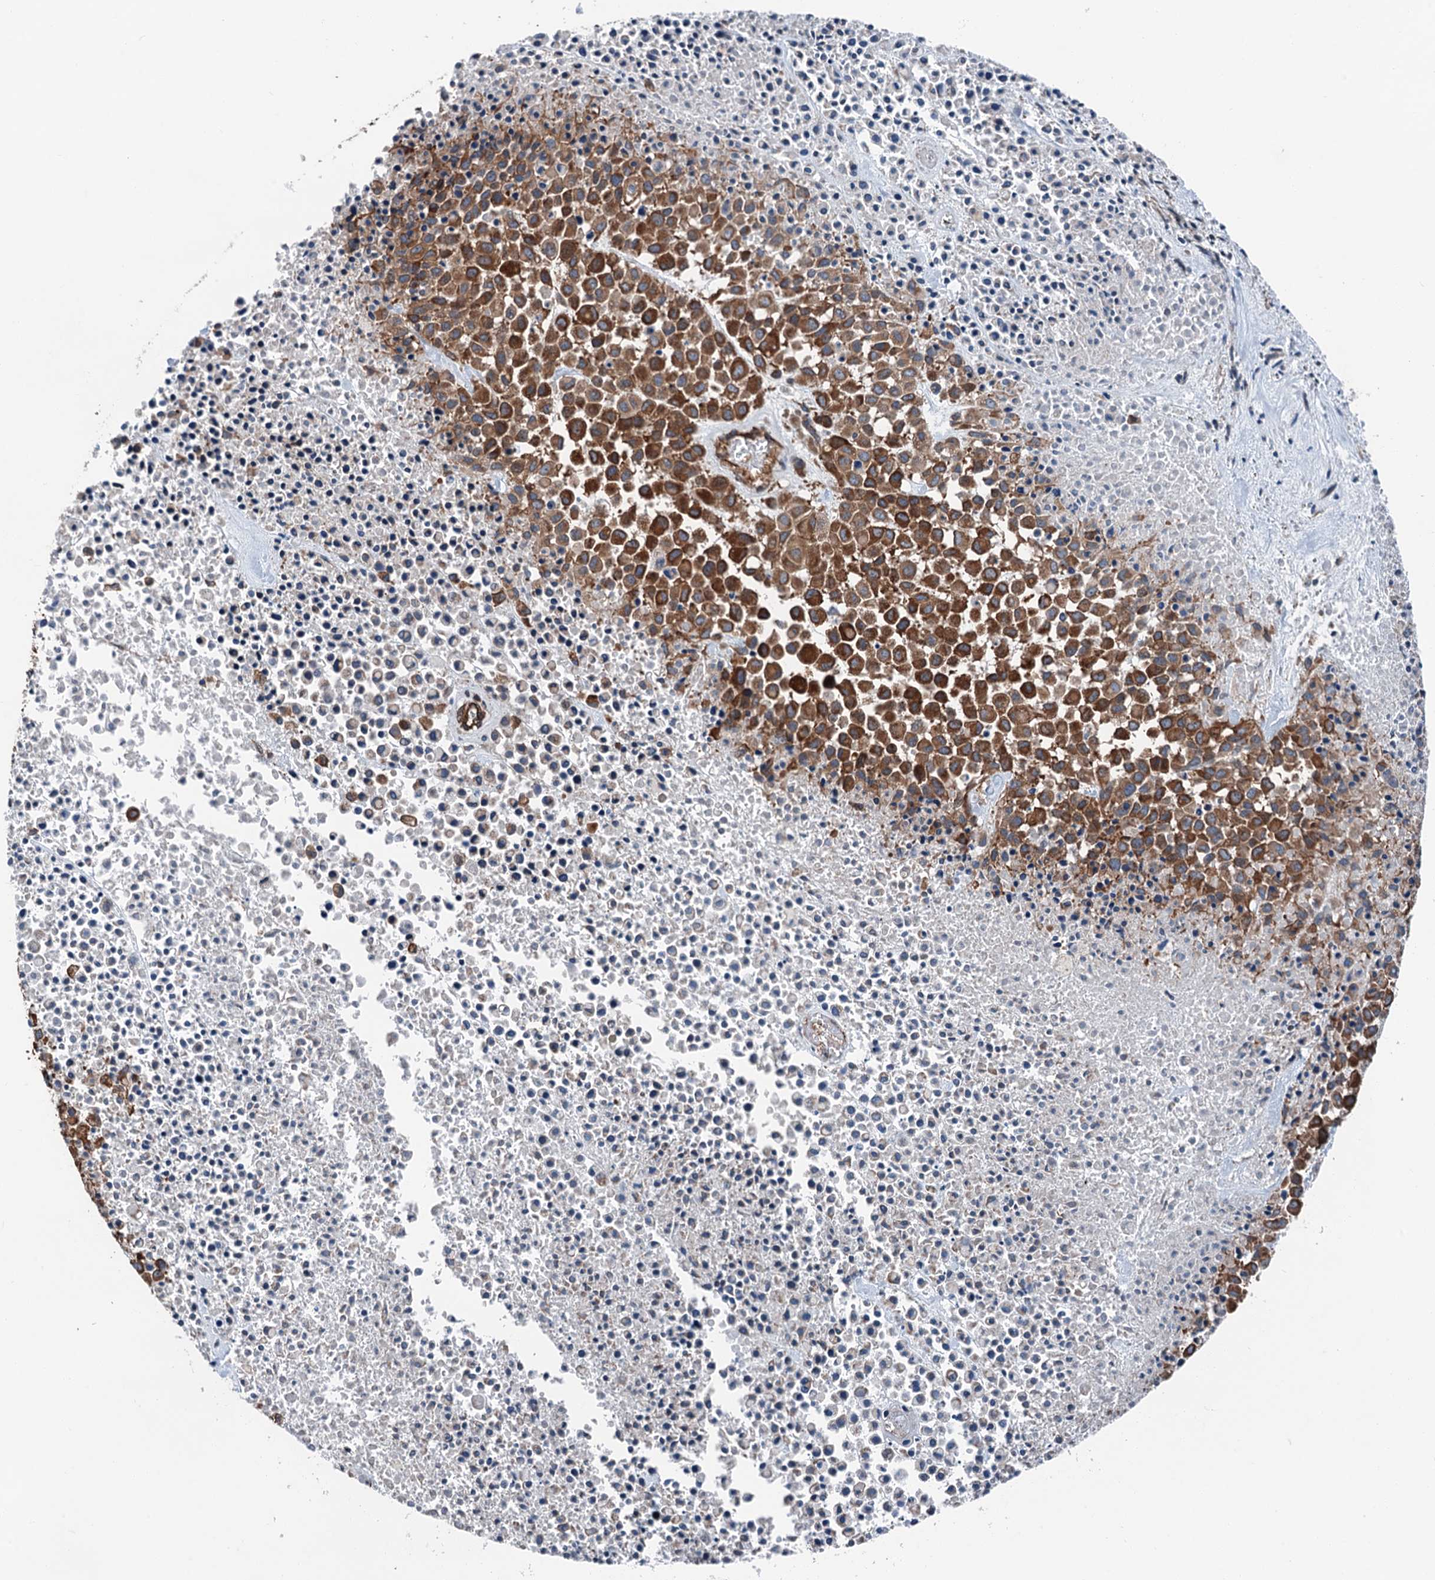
{"staining": {"intensity": "strong", "quantity": ">75%", "location": "cytoplasmic/membranous"}, "tissue": "melanoma", "cell_type": "Tumor cells", "image_type": "cancer", "snomed": [{"axis": "morphology", "description": "Malignant melanoma, Metastatic site"}, {"axis": "topography", "description": "Skin"}], "caption": "The immunohistochemical stain shows strong cytoplasmic/membranous staining in tumor cells of malignant melanoma (metastatic site) tissue.", "gene": "NMRAL1", "patient": {"sex": "female", "age": 81}}